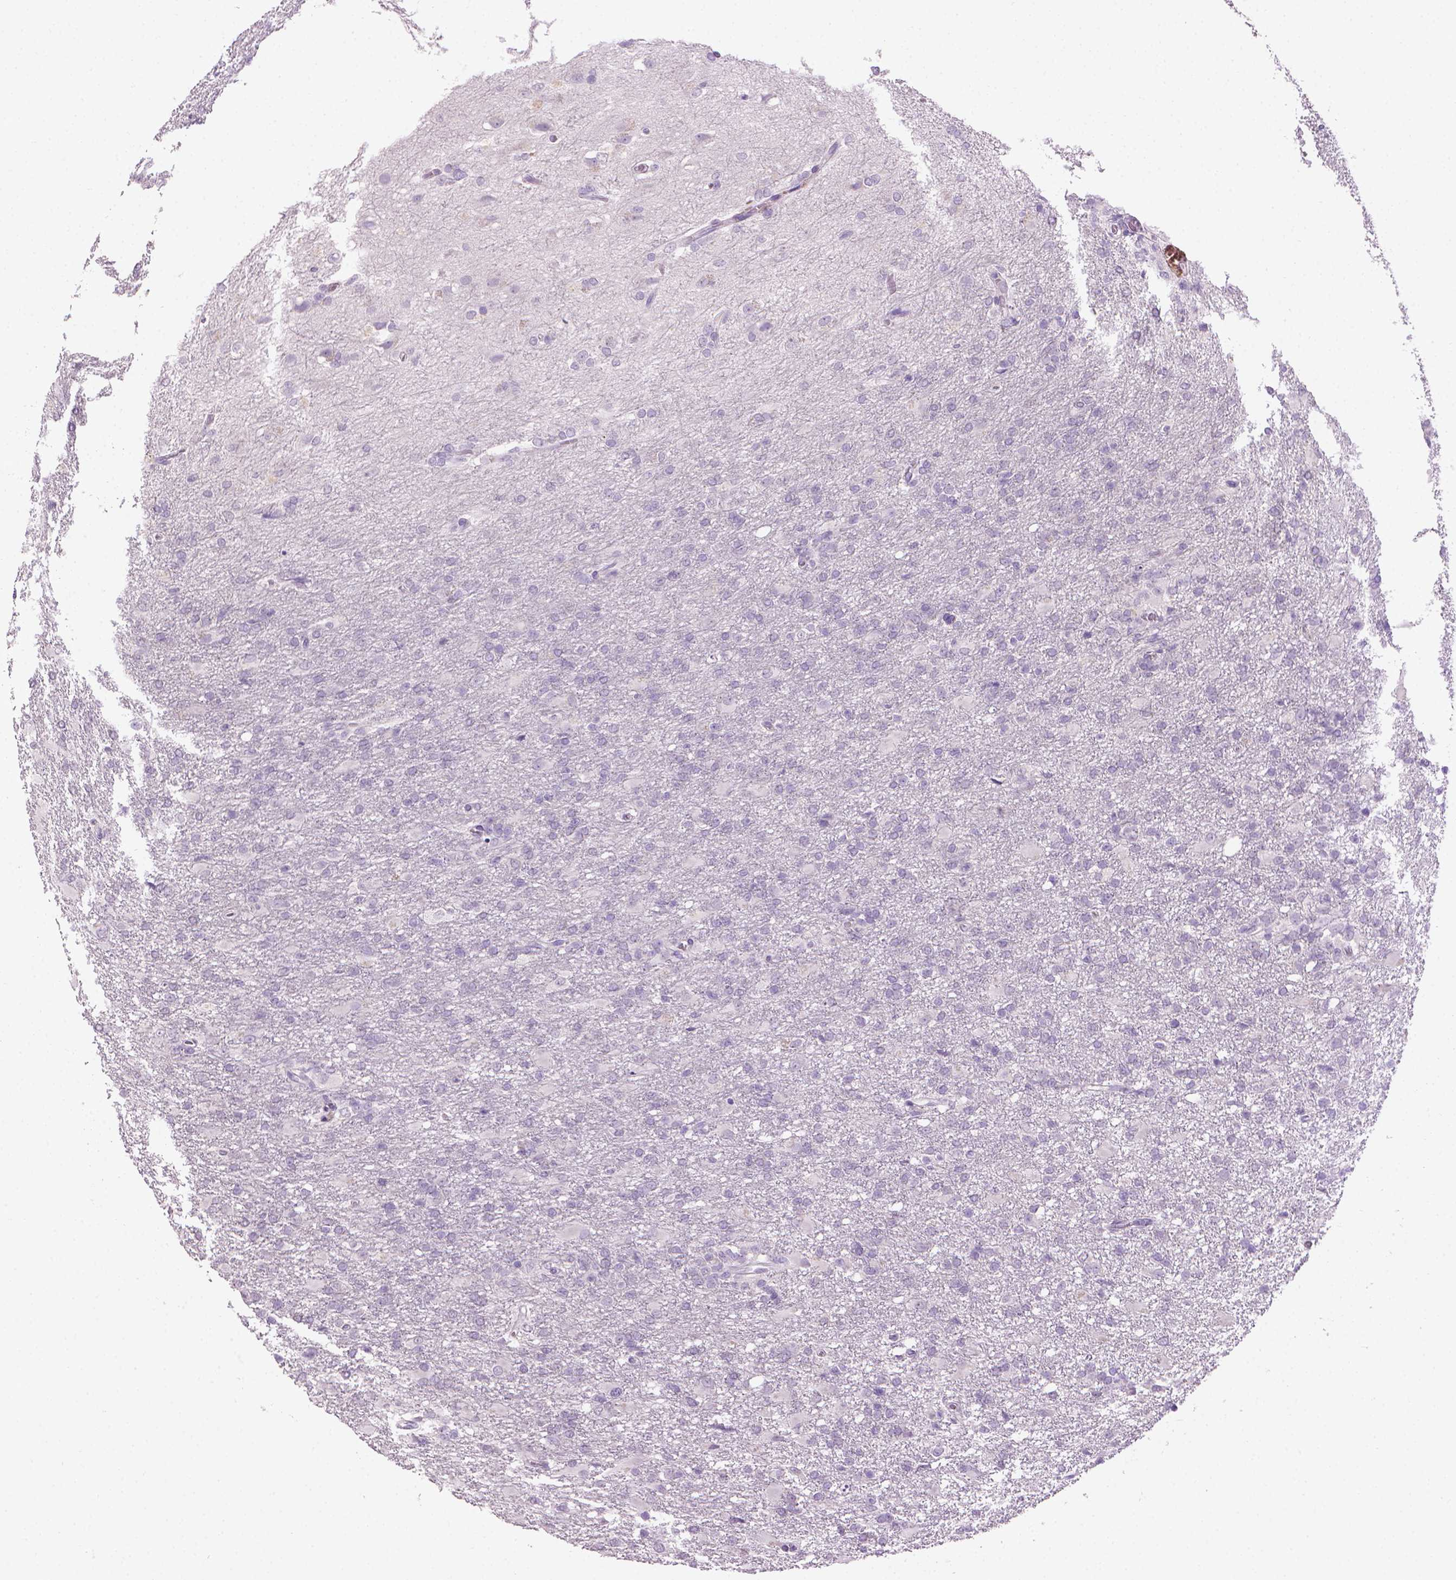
{"staining": {"intensity": "negative", "quantity": "none", "location": "none"}, "tissue": "glioma", "cell_type": "Tumor cells", "image_type": "cancer", "snomed": [{"axis": "morphology", "description": "Glioma, malignant, High grade"}, {"axis": "topography", "description": "Brain"}], "caption": "Tumor cells show no significant protein positivity in malignant high-grade glioma.", "gene": "MLANA", "patient": {"sex": "male", "age": 68}}